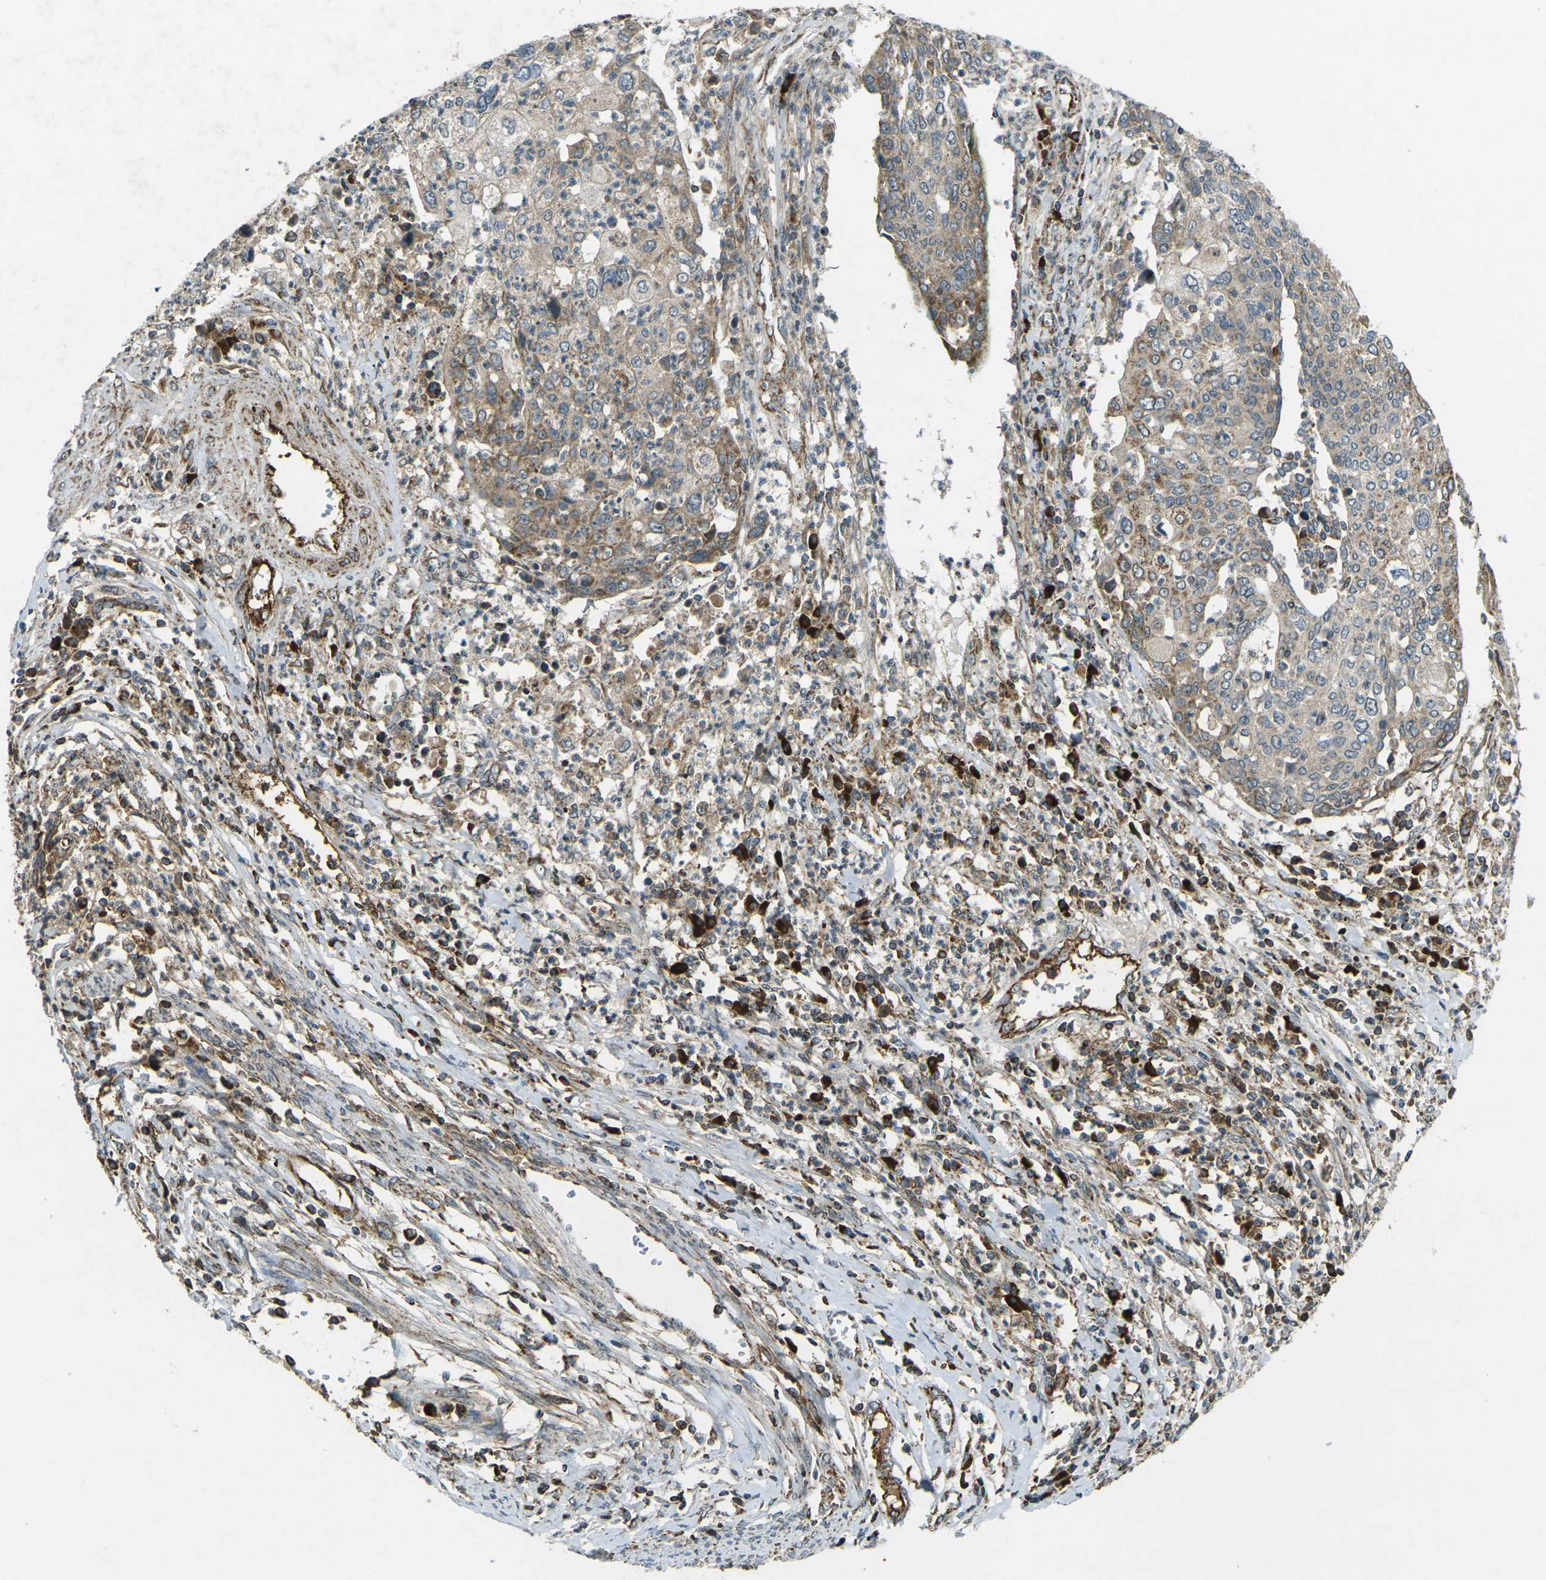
{"staining": {"intensity": "strong", "quantity": ">75%", "location": "cytoplasmic/membranous"}, "tissue": "cervical cancer", "cell_type": "Tumor cells", "image_type": "cancer", "snomed": [{"axis": "morphology", "description": "Squamous cell carcinoma, NOS"}, {"axis": "topography", "description": "Cervix"}], "caption": "There is high levels of strong cytoplasmic/membranous staining in tumor cells of cervical cancer, as demonstrated by immunohistochemical staining (brown color).", "gene": "IGF1R", "patient": {"sex": "female", "age": 40}}